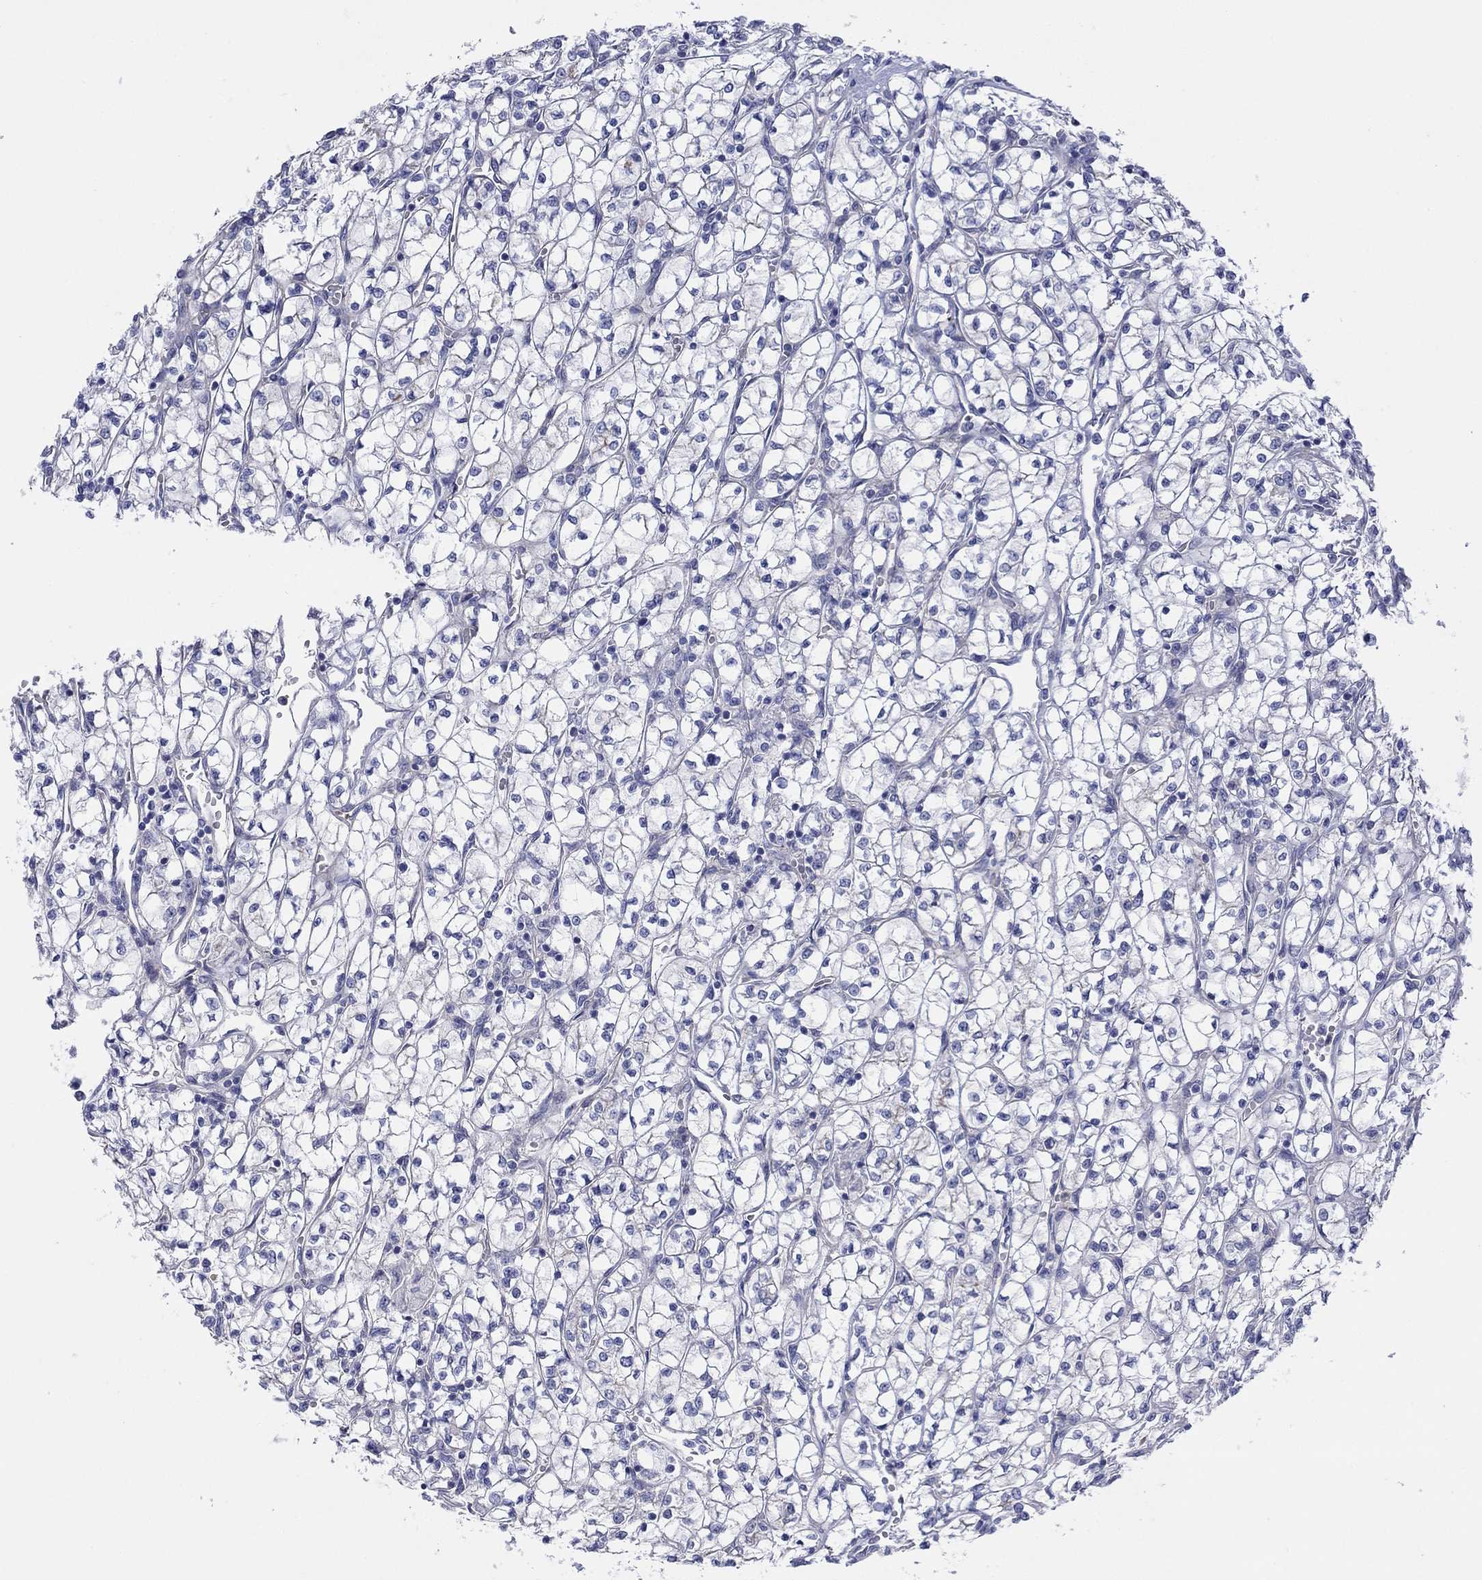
{"staining": {"intensity": "negative", "quantity": "none", "location": "none"}, "tissue": "renal cancer", "cell_type": "Tumor cells", "image_type": "cancer", "snomed": [{"axis": "morphology", "description": "Adenocarcinoma, NOS"}, {"axis": "topography", "description": "Kidney"}], "caption": "IHC micrograph of neoplastic tissue: human renal cancer (adenocarcinoma) stained with DAB demonstrates no significant protein positivity in tumor cells. (DAB (3,3'-diaminobenzidine) IHC with hematoxylin counter stain).", "gene": "TPRN", "patient": {"sex": "female", "age": 64}}